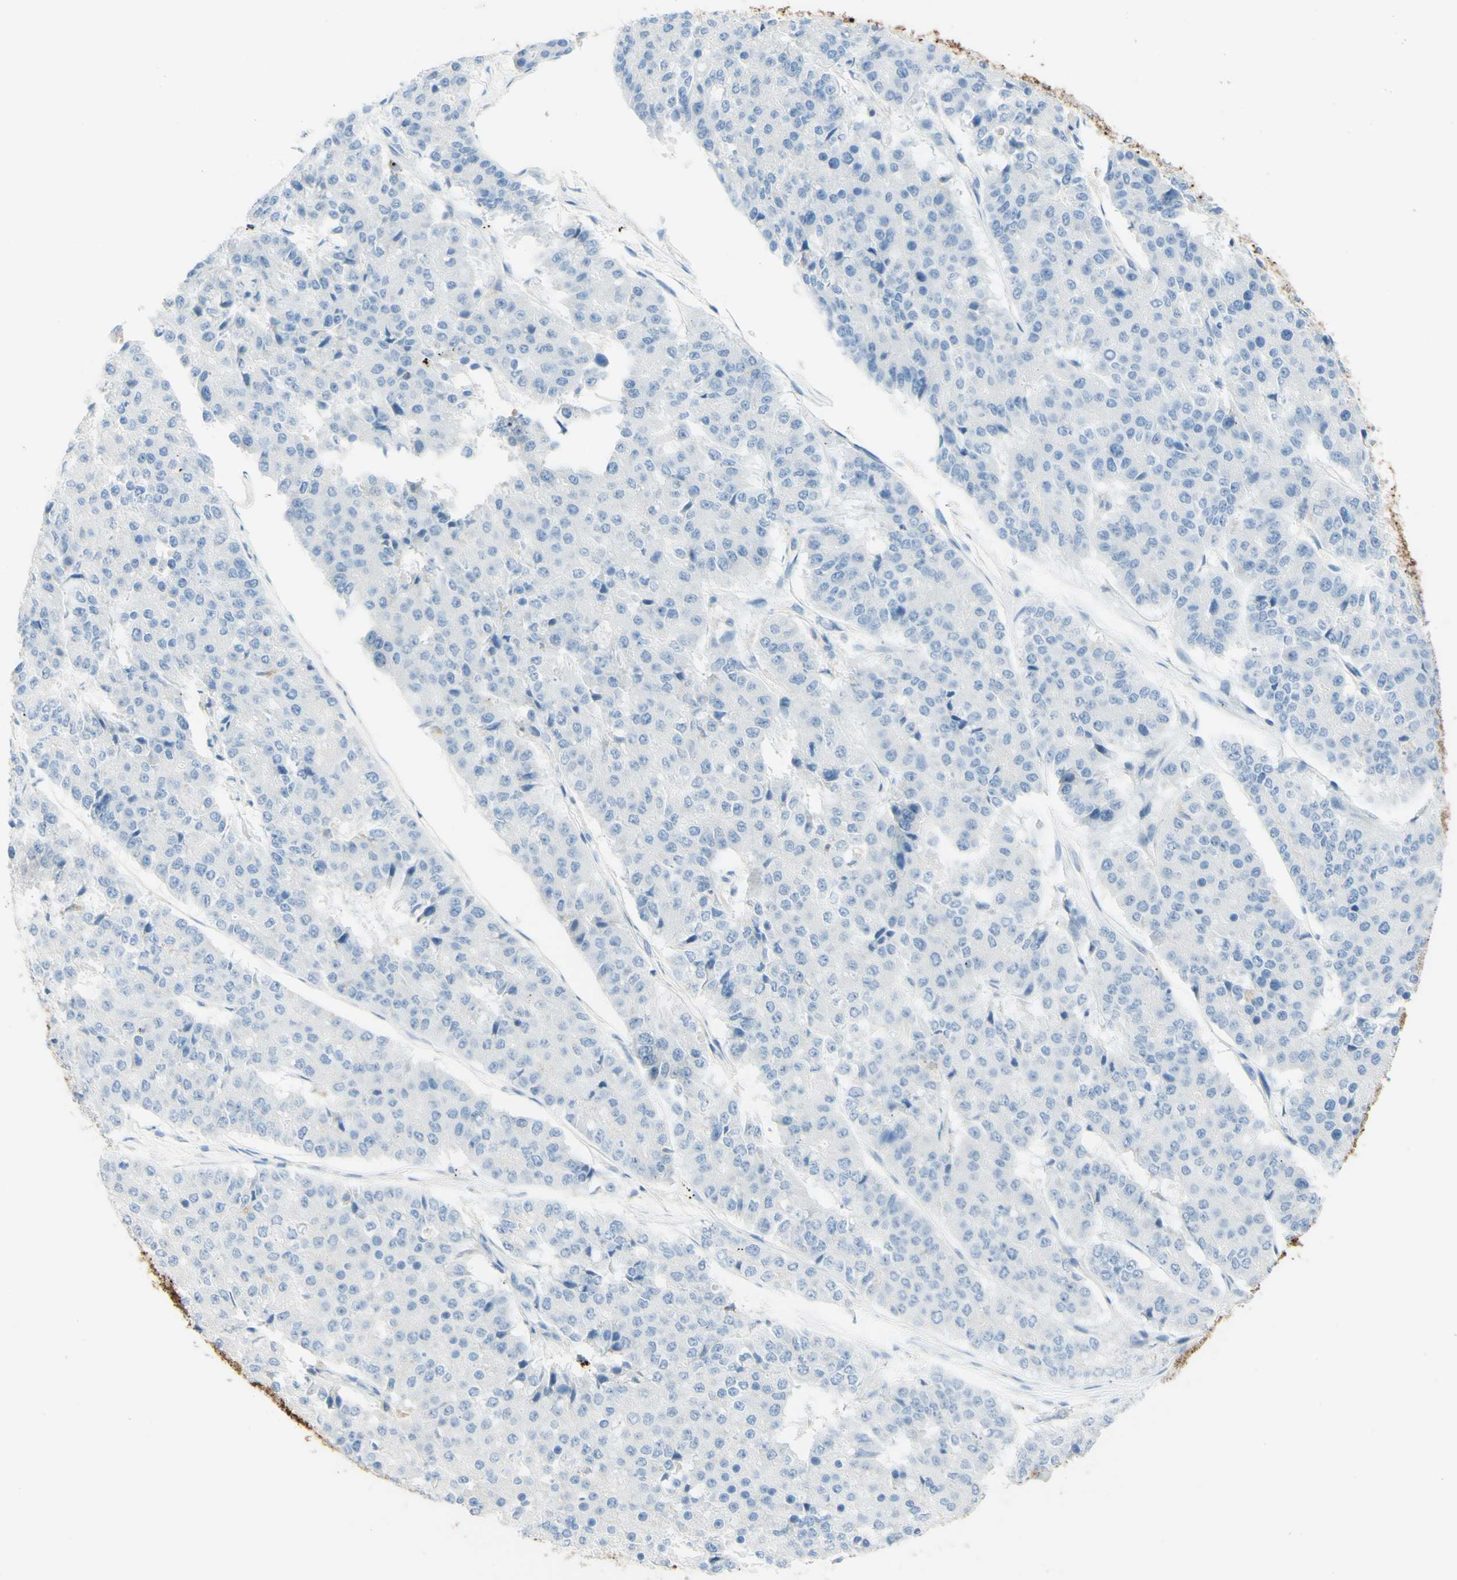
{"staining": {"intensity": "negative", "quantity": "none", "location": "none"}, "tissue": "pancreatic cancer", "cell_type": "Tumor cells", "image_type": "cancer", "snomed": [{"axis": "morphology", "description": "Adenocarcinoma, NOS"}, {"axis": "topography", "description": "Pancreas"}], "caption": "High magnification brightfield microscopy of adenocarcinoma (pancreatic) stained with DAB (3,3'-diaminobenzidine) (brown) and counterstained with hematoxylin (blue): tumor cells show no significant staining.", "gene": "TSPAN1", "patient": {"sex": "male", "age": 50}}